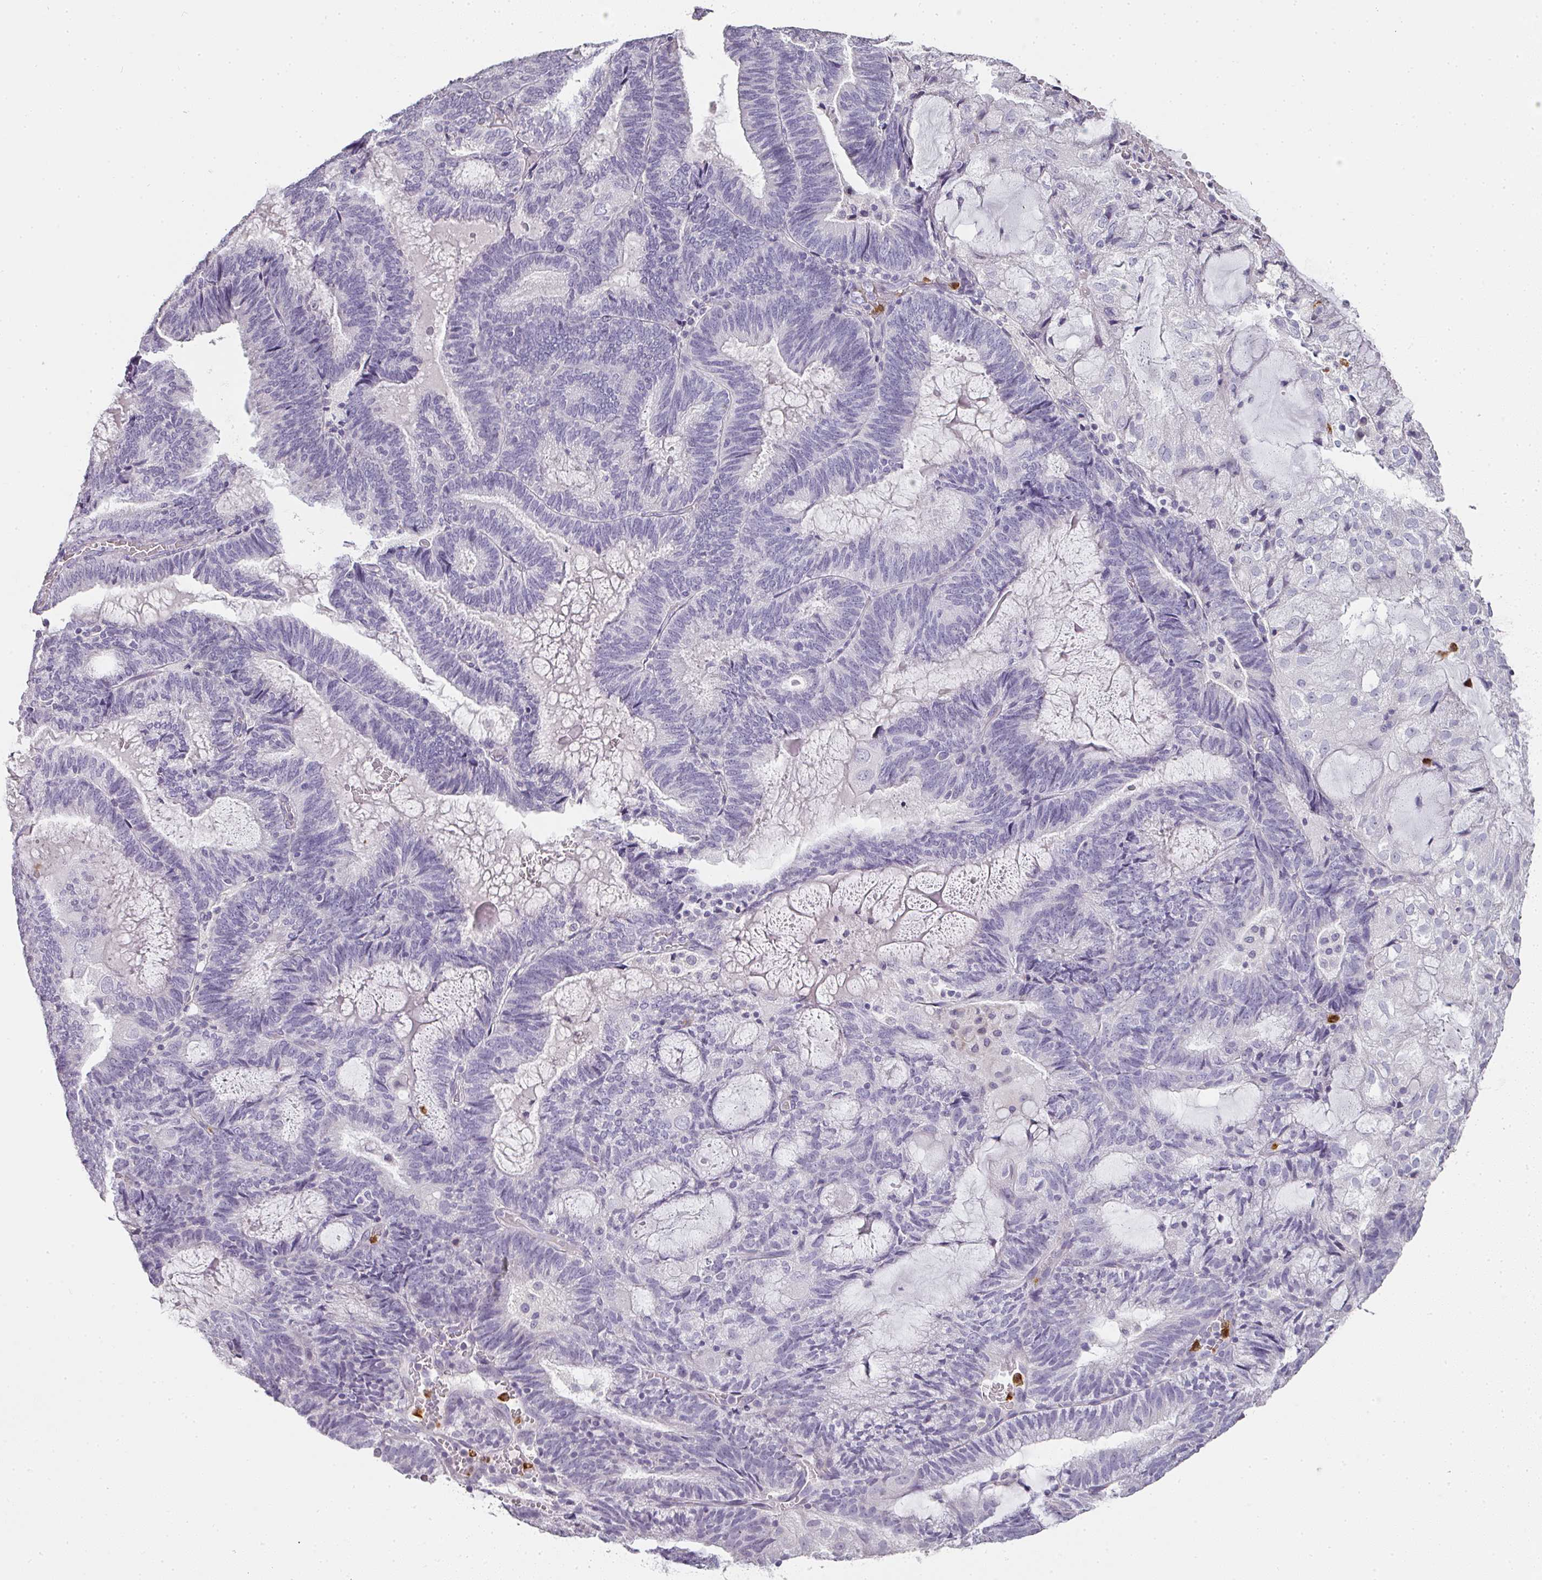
{"staining": {"intensity": "negative", "quantity": "none", "location": "none"}, "tissue": "endometrial cancer", "cell_type": "Tumor cells", "image_type": "cancer", "snomed": [{"axis": "morphology", "description": "Adenocarcinoma, NOS"}, {"axis": "topography", "description": "Endometrium"}], "caption": "The micrograph shows no significant staining in tumor cells of adenocarcinoma (endometrial).", "gene": "CAMP", "patient": {"sex": "female", "age": 81}}